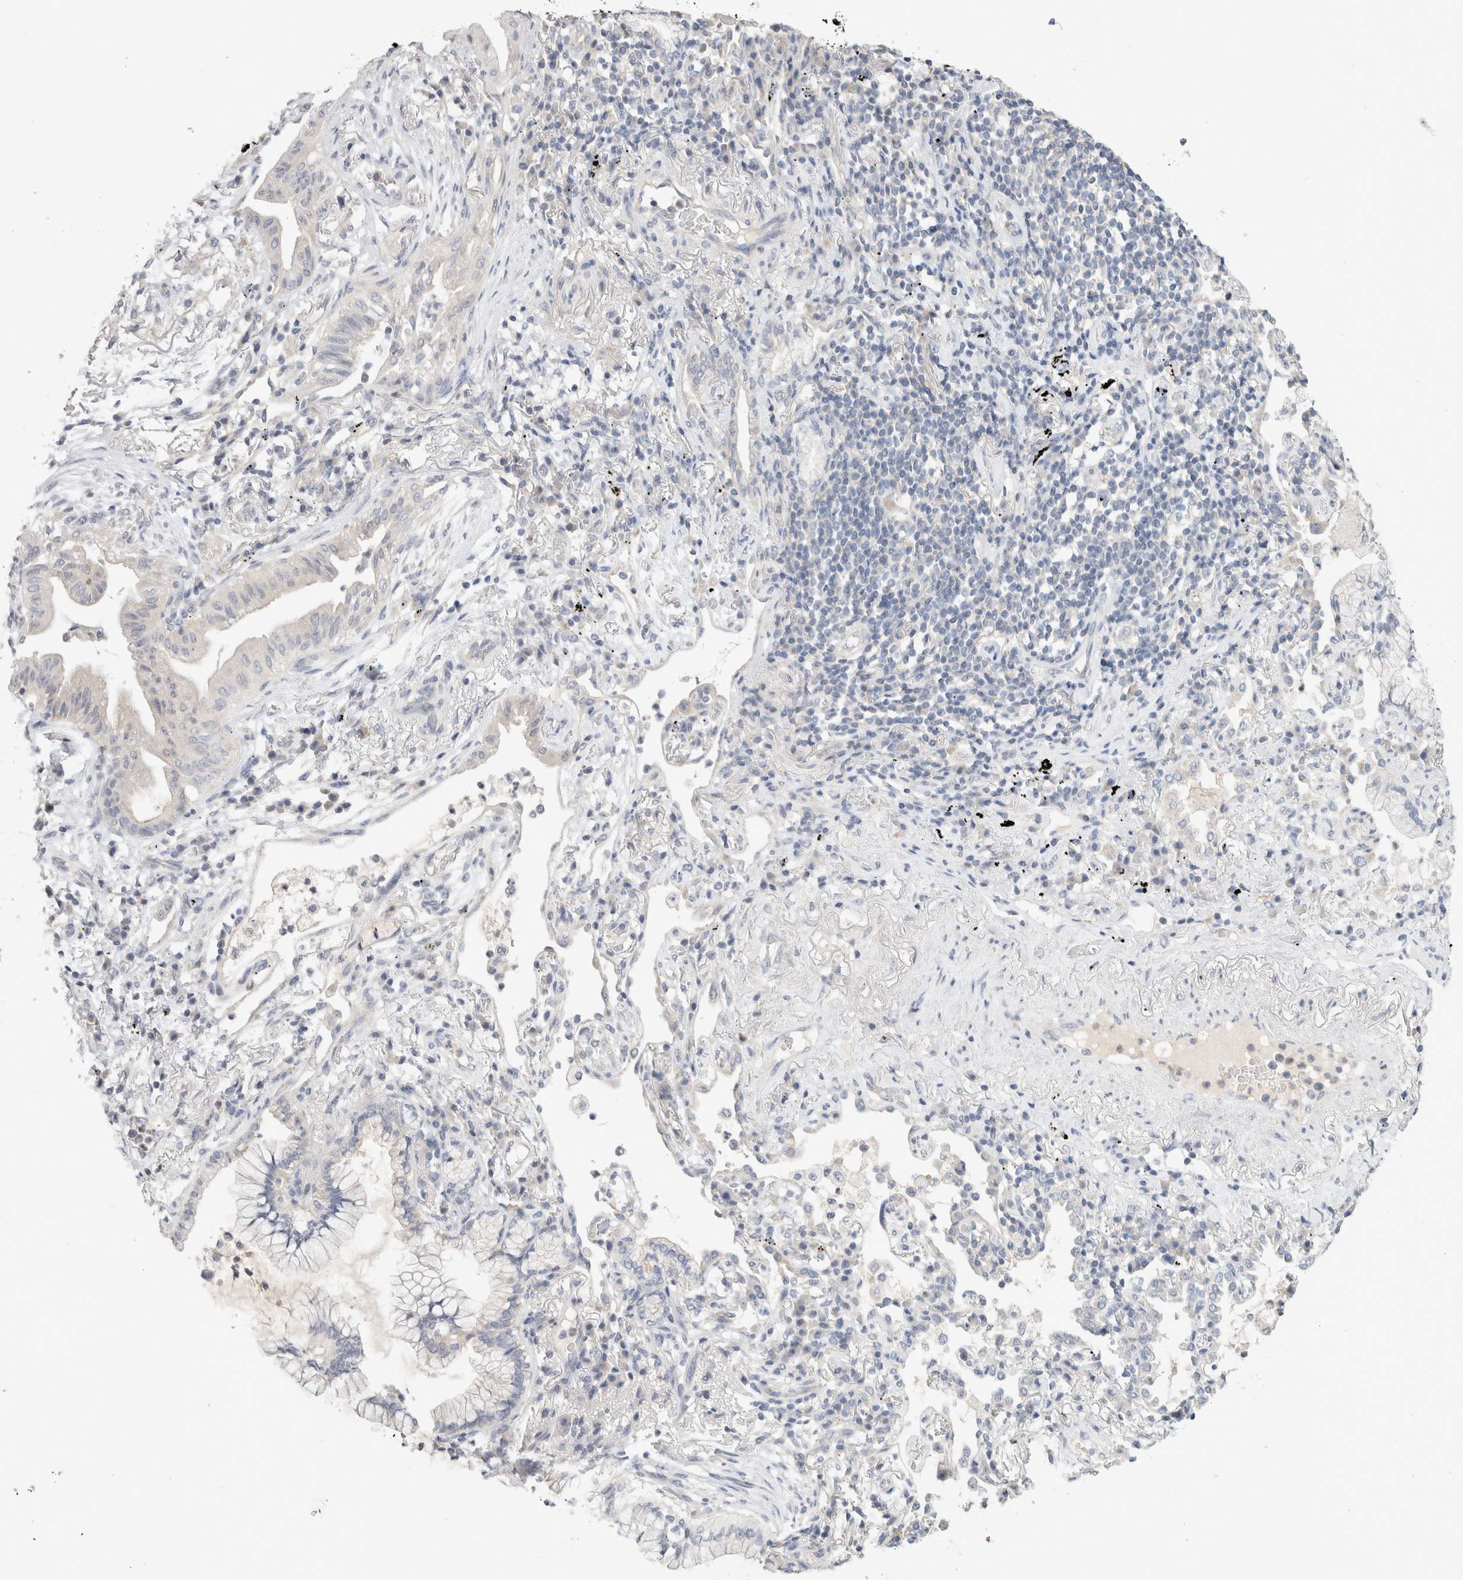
{"staining": {"intensity": "negative", "quantity": "none", "location": "none"}, "tissue": "lung cancer", "cell_type": "Tumor cells", "image_type": "cancer", "snomed": [{"axis": "morphology", "description": "Adenocarcinoma, NOS"}, {"axis": "topography", "description": "Lung"}], "caption": "Human lung adenocarcinoma stained for a protein using immunohistochemistry exhibits no expression in tumor cells.", "gene": "MPP2", "patient": {"sex": "female", "age": 70}}